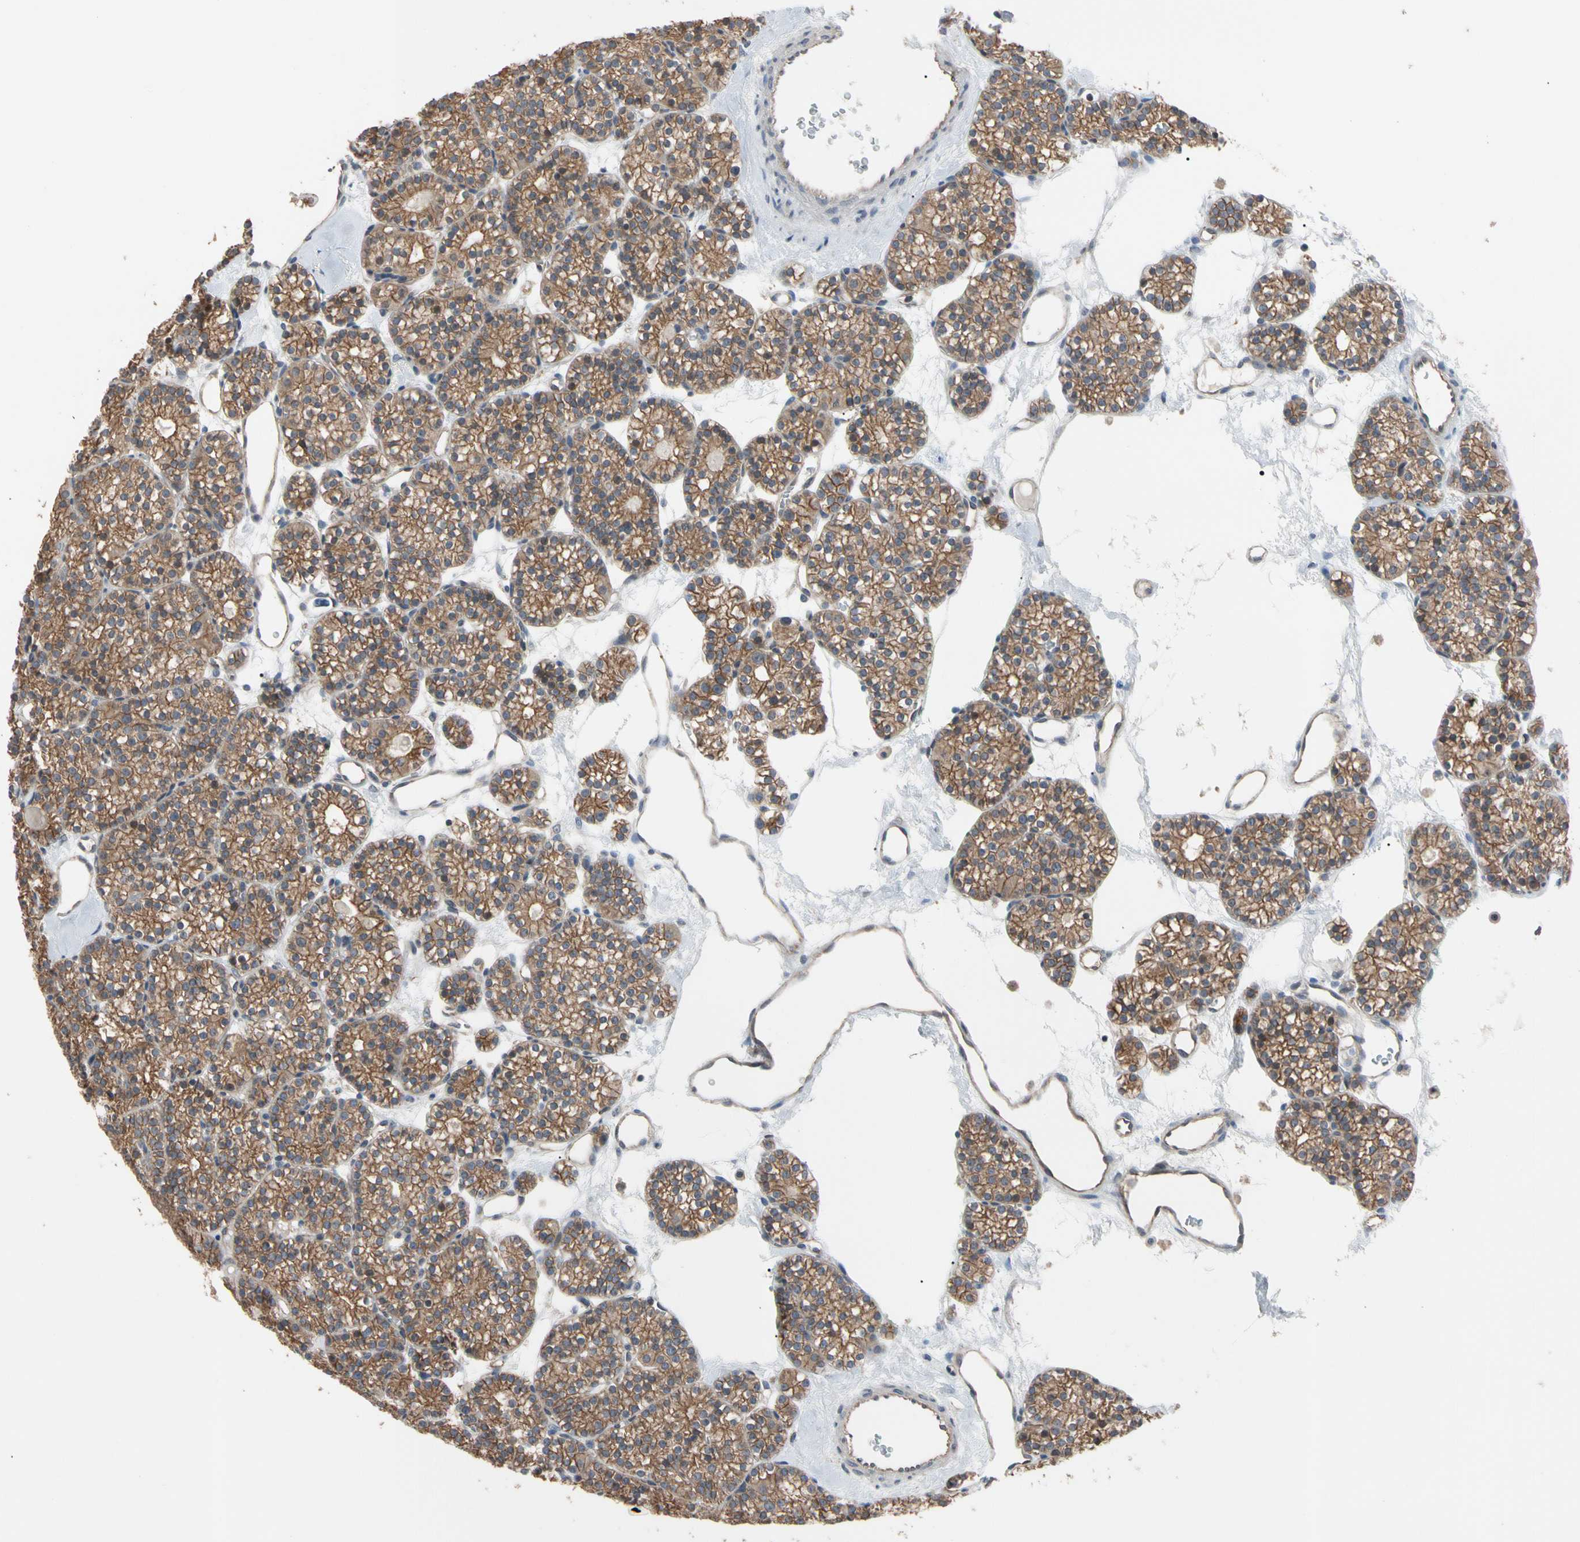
{"staining": {"intensity": "moderate", "quantity": ">75%", "location": "cytoplasmic/membranous"}, "tissue": "parathyroid gland", "cell_type": "Glandular cells", "image_type": "normal", "snomed": [{"axis": "morphology", "description": "Normal tissue, NOS"}, {"axis": "topography", "description": "Parathyroid gland"}], "caption": "Protein expression analysis of normal human parathyroid gland reveals moderate cytoplasmic/membranous expression in approximately >75% of glandular cells. (DAB (3,3'-diaminobenzidine) IHC, brown staining for protein, blue staining for nuclei).", "gene": "DPP8", "patient": {"sex": "female", "age": 64}}